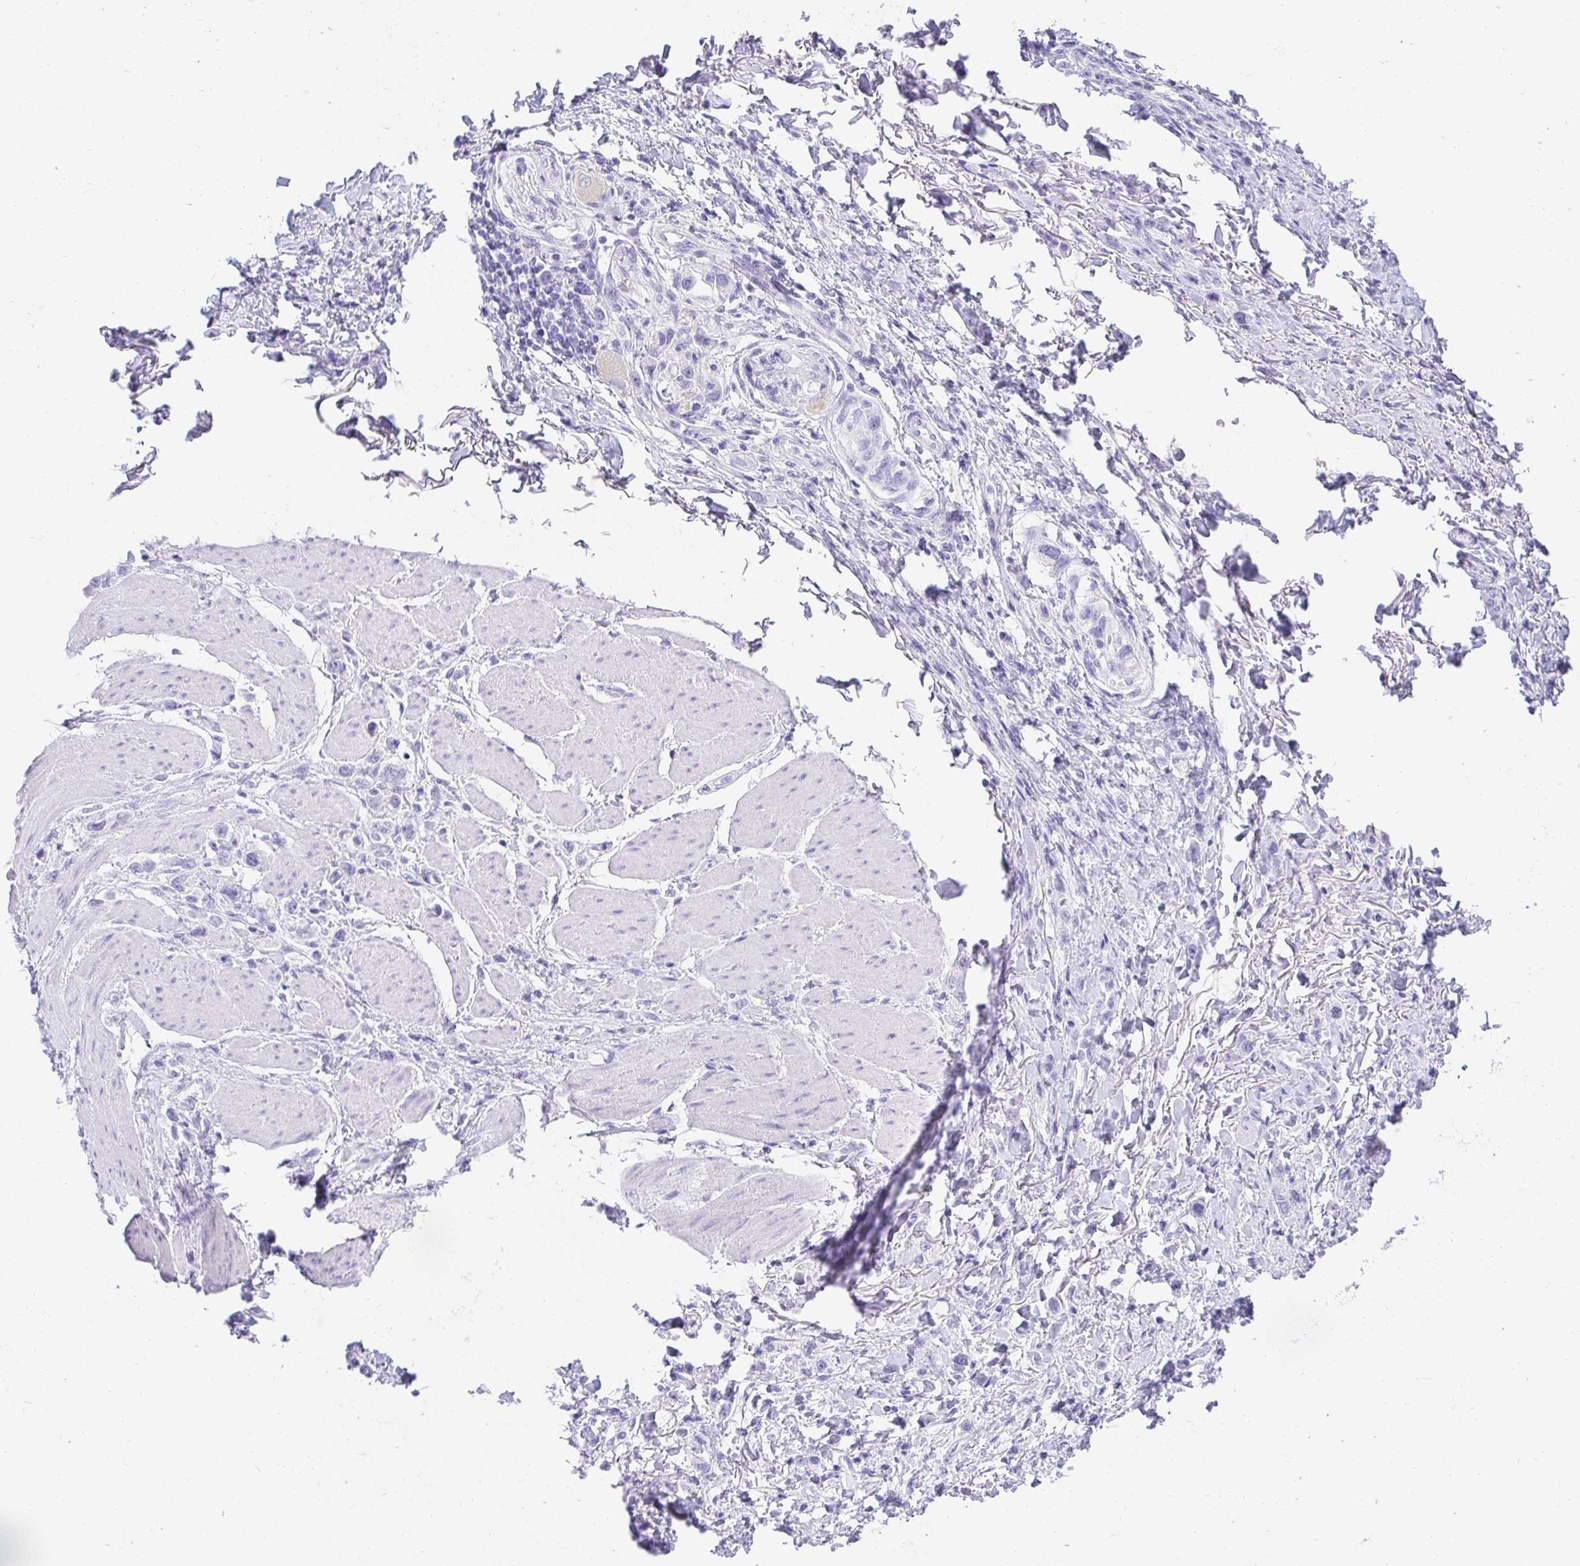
{"staining": {"intensity": "negative", "quantity": "none", "location": "none"}, "tissue": "stomach cancer", "cell_type": "Tumor cells", "image_type": "cancer", "snomed": [{"axis": "morphology", "description": "Adenocarcinoma, NOS"}, {"axis": "topography", "description": "Stomach"}], "caption": "A high-resolution histopathology image shows IHC staining of stomach adenocarcinoma, which displays no significant expression in tumor cells.", "gene": "CHAT", "patient": {"sex": "female", "age": 65}}